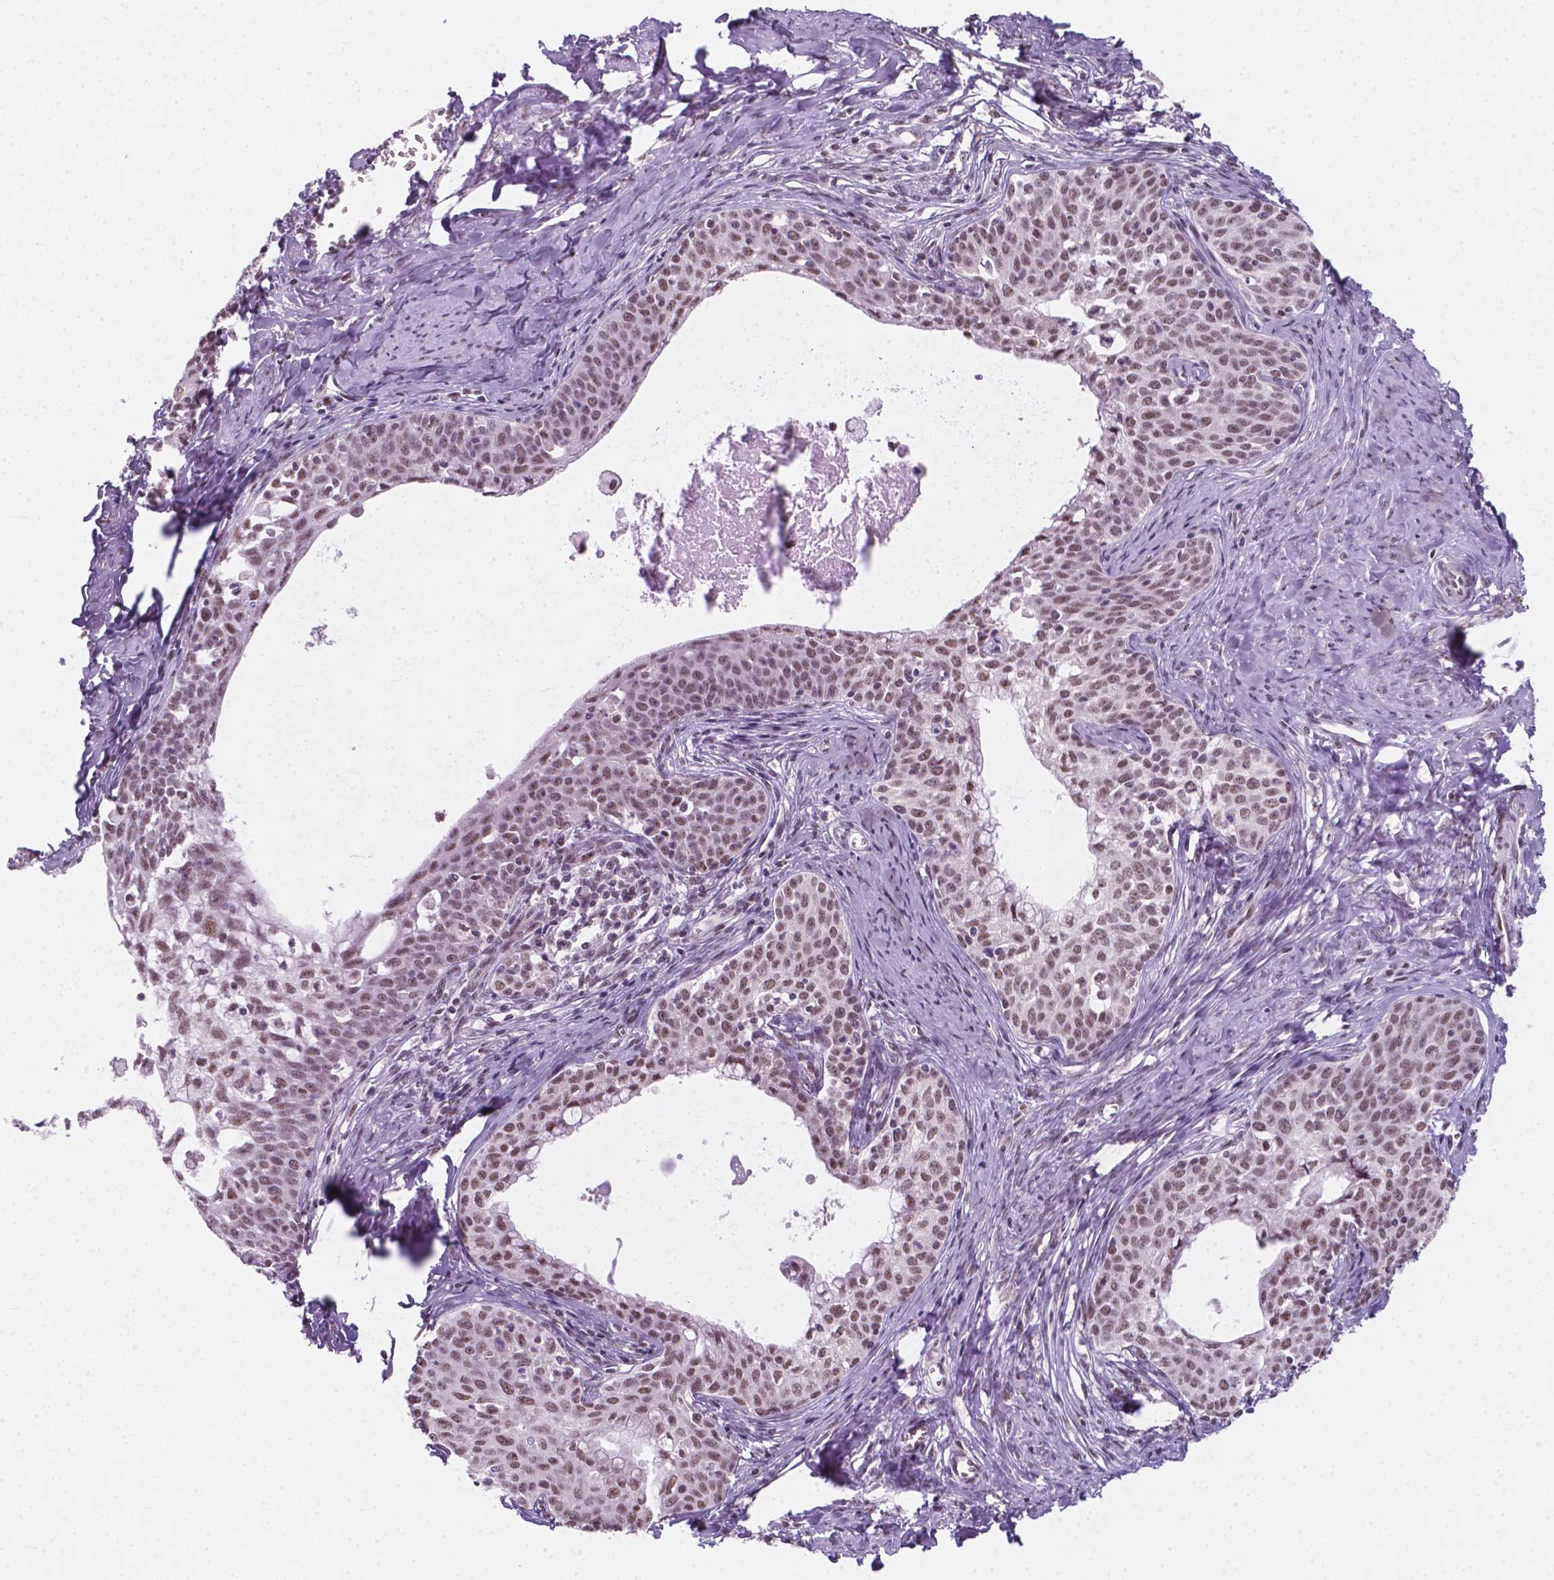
{"staining": {"intensity": "moderate", "quantity": ">75%", "location": "nuclear"}, "tissue": "cervical cancer", "cell_type": "Tumor cells", "image_type": "cancer", "snomed": [{"axis": "morphology", "description": "Squamous cell carcinoma, NOS"}, {"axis": "morphology", "description": "Adenocarcinoma, NOS"}, {"axis": "topography", "description": "Cervix"}], "caption": "Immunohistochemical staining of cervical cancer shows moderate nuclear protein staining in about >75% of tumor cells. The staining is performed using DAB brown chromogen to label protein expression. The nuclei are counter-stained blue using hematoxylin.", "gene": "BCAS2", "patient": {"sex": "female", "age": 52}}